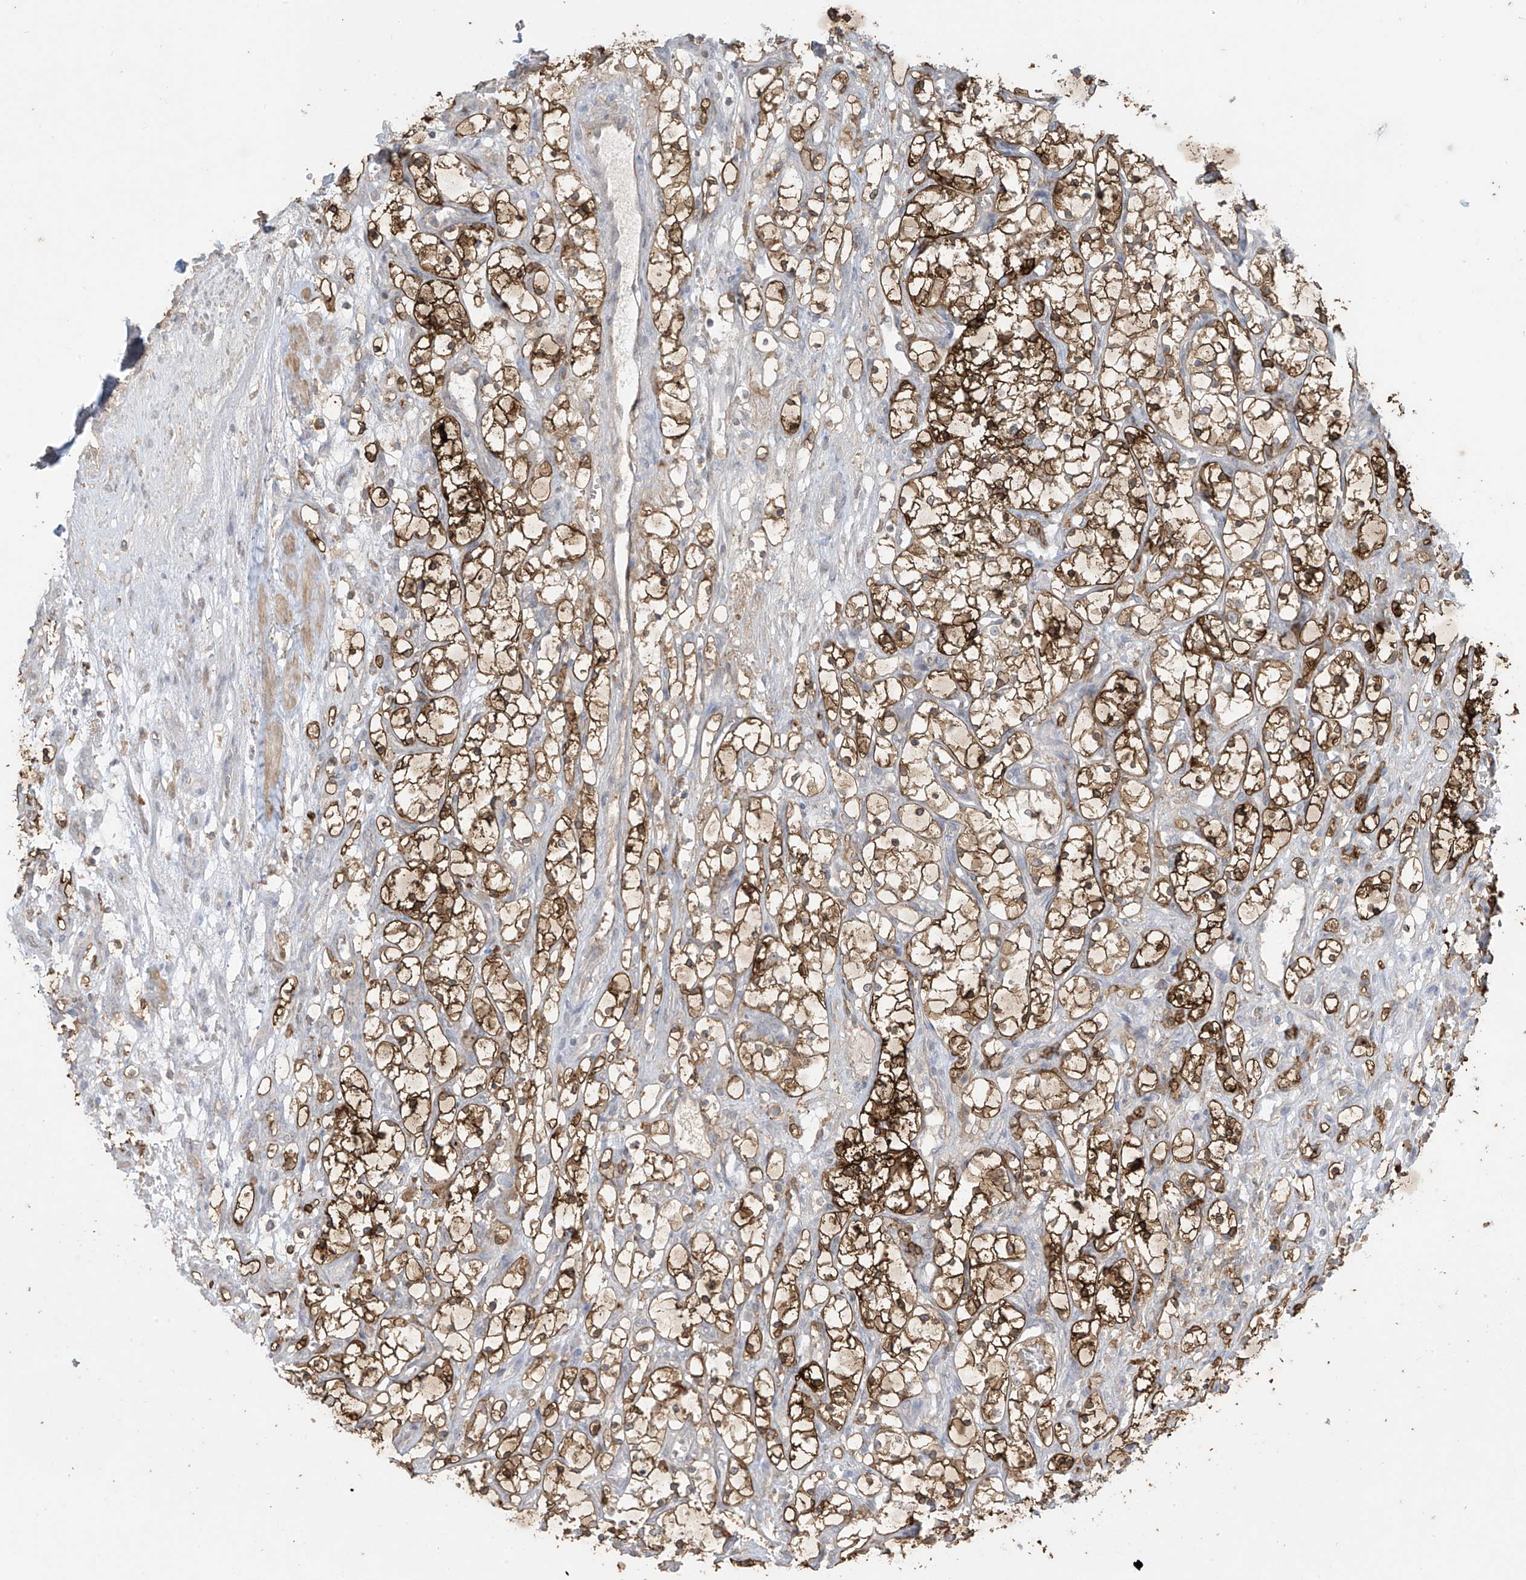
{"staining": {"intensity": "moderate", "quantity": ">75%", "location": "cytoplasmic/membranous"}, "tissue": "renal cancer", "cell_type": "Tumor cells", "image_type": "cancer", "snomed": [{"axis": "morphology", "description": "Adenocarcinoma, NOS"}, {"axis": "topography", "description": "Kidney"}], "caption": "A histopathology image of human renal cancer stained for a protein reveals moderate cytoplasmic/membranous brown staining in tumor cells. Nuclei are stained in blue.", "gene": "TAGAP", "patient": {"sex": "female", "age": 69}}